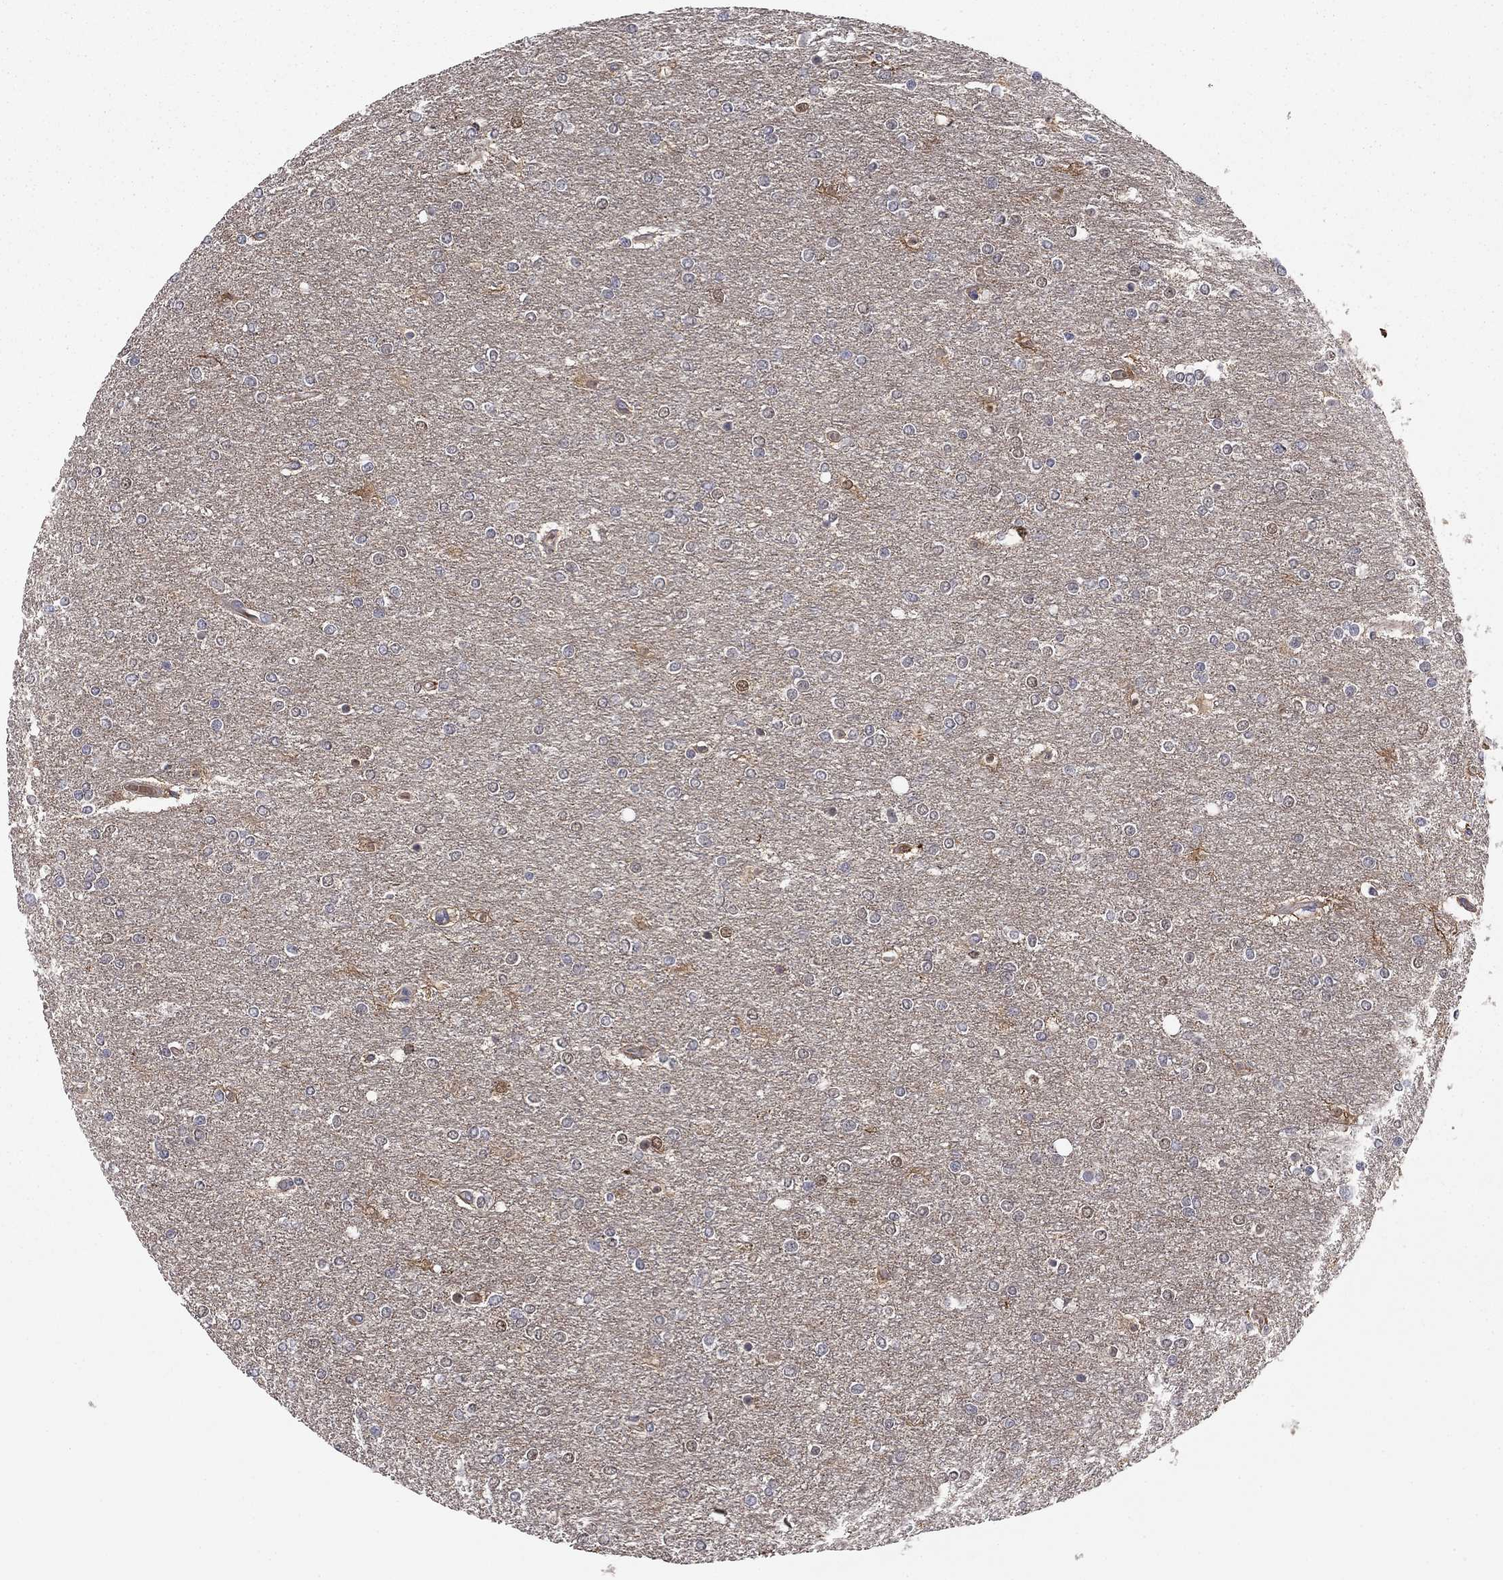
{"staining": {"intensity": "moderate", "quantity": "<25%", "location": "nuclear"}, "tissue": "glioma", "cell_type": "Tumor cells", "image_type": "cancer", "snomed": [{"axis": "morphology", "description": "Glioma, malignant, High grade"}, {"axis": "topography", "description": "Brain"}], "caption": "DAB immunohistochemical staining of malignant glioma (high-grade) exhibits moderate nuclear protein positivity in about <25% of tumor cells.", "gene": "BCL11A", "patient": {"sex": "female", "age": 61}}